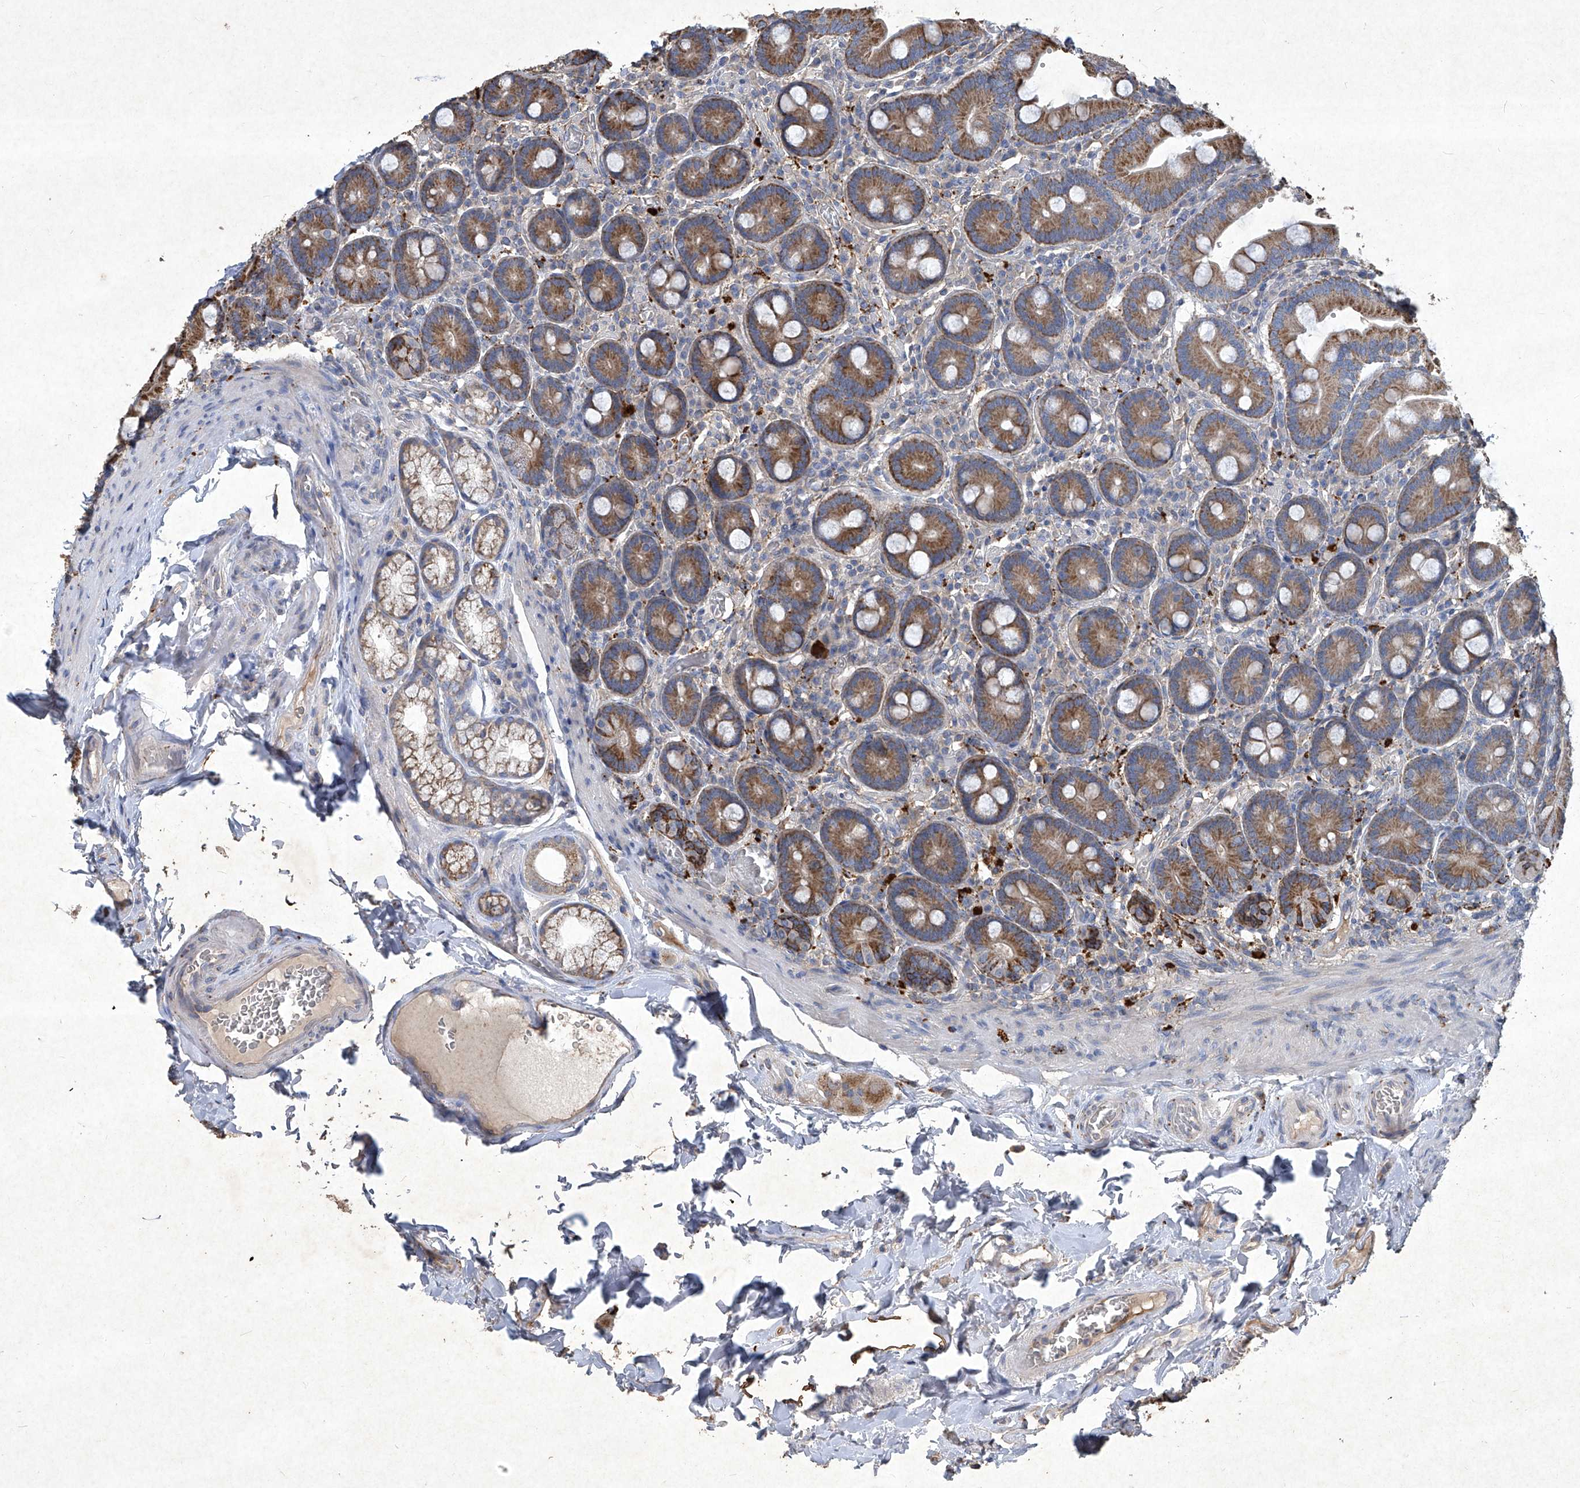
{"staining": {"intensity": "strong", "quantity": ">75%", "location": "cytoplasmic/membranous"}, "tissue": "duodenum", "cell_type": "Glandular cells", "image_type": "normal", "snomed": [{"axis": "morphology", "description": "Normal tissue, NOS"}, {"axis": "topography", "description": "Duodenum"}], "caption": "Duodenum stained with DAB (3,3'-diaminobenzidine) immunohistochemistry (IHC) reveals high levels of strong cytoplasmic/membranous staining in approximately >75% of glandular cells.", "gene": "MED16", "patient": {"sex": "female", "age": 62}}